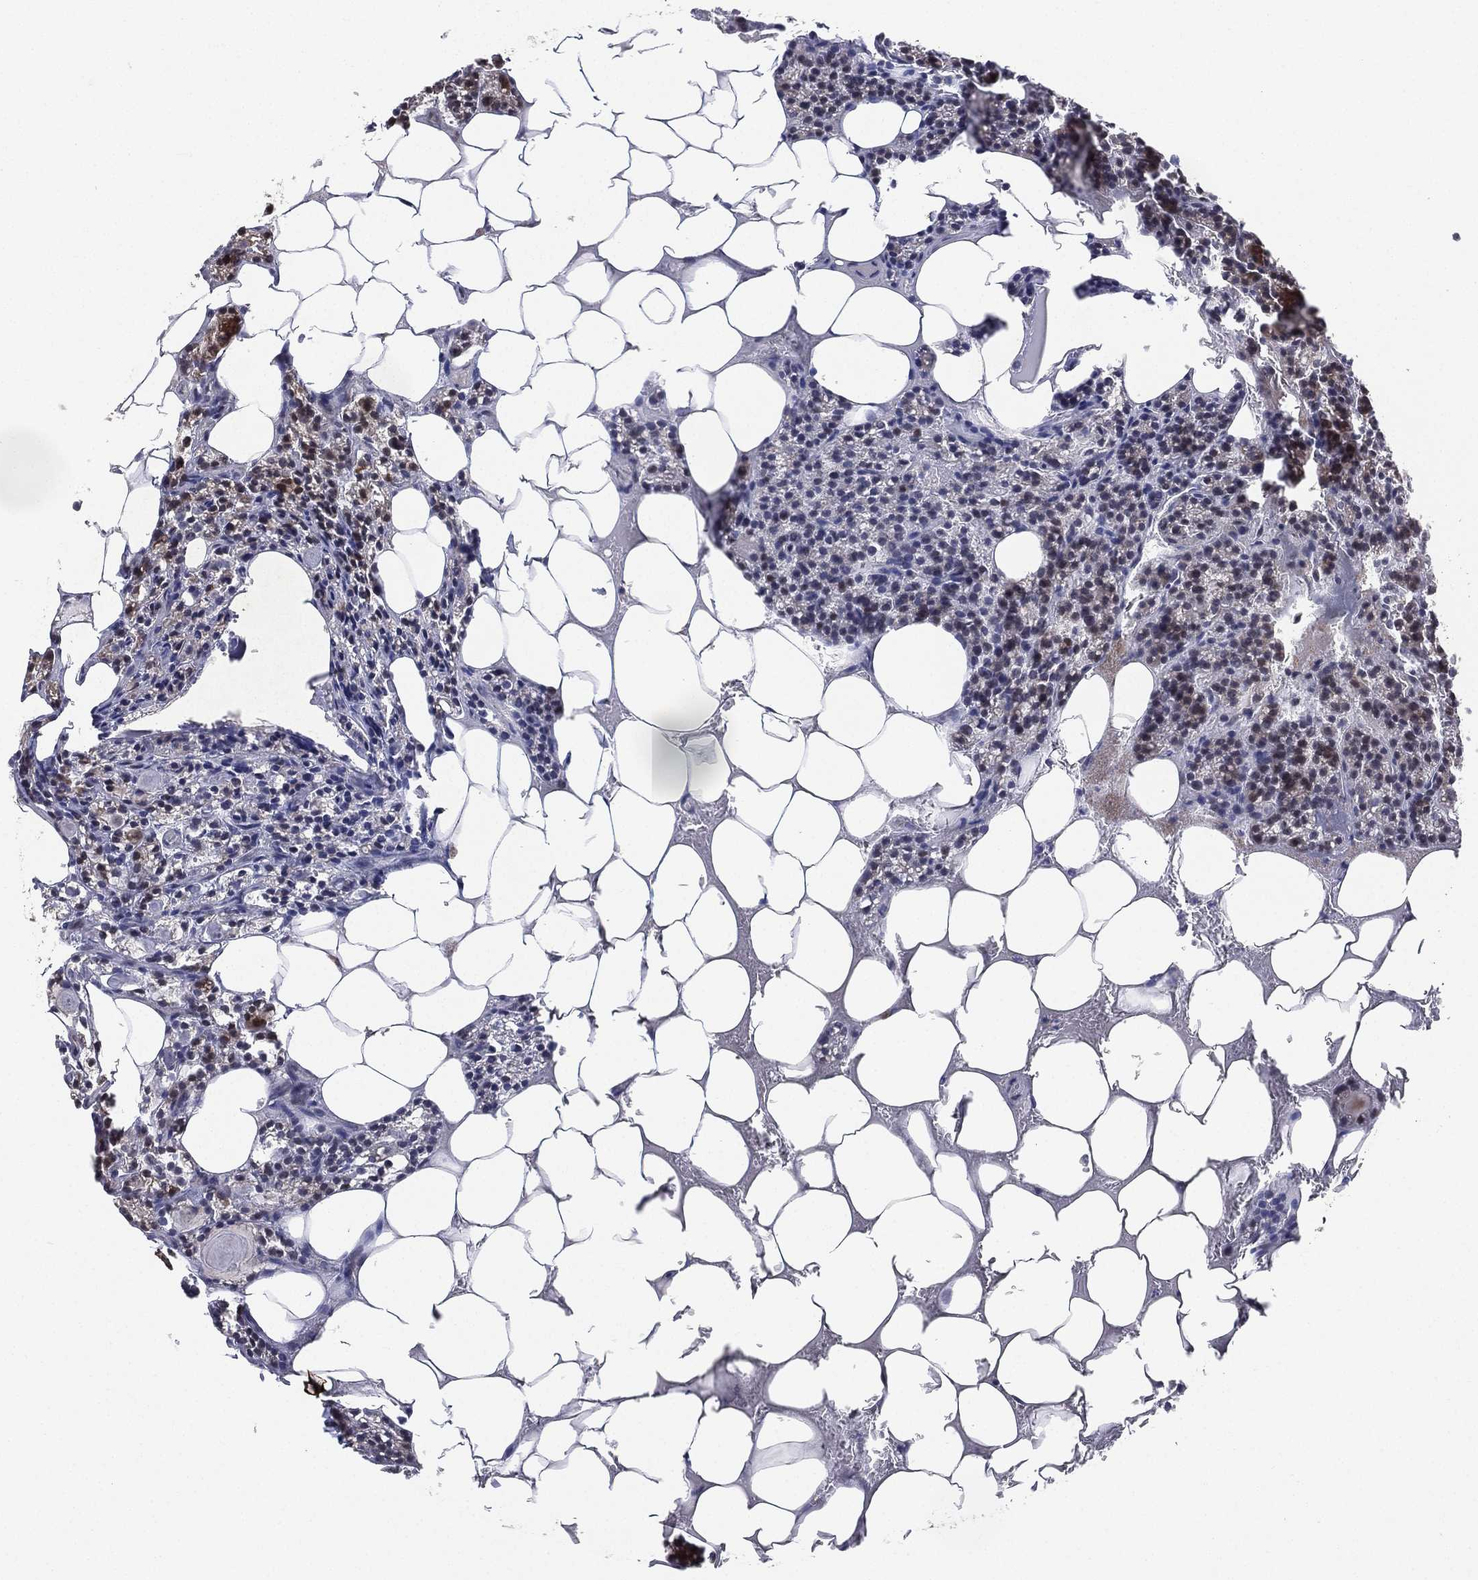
{"staining": {"intensity": "moderate", "quantity": "<25%", "location": "nuclear"}, "tissue": "parathyroid gland", "cell_type": "Glandular cells", "image_type": "normal", "snomed": [{"axis": "morphology", "description": "Normal tissue, NOS"}, {"axis": "topography", "description": "Parathyroid gland"}], "caption": "Immunohistochemical staining of normal human parathyroid gland reveals moderate nuclear protein expression in about <25% of glandular cells.", "gene": "KAT14", "patient": {"sex": "female", "age": 83}}